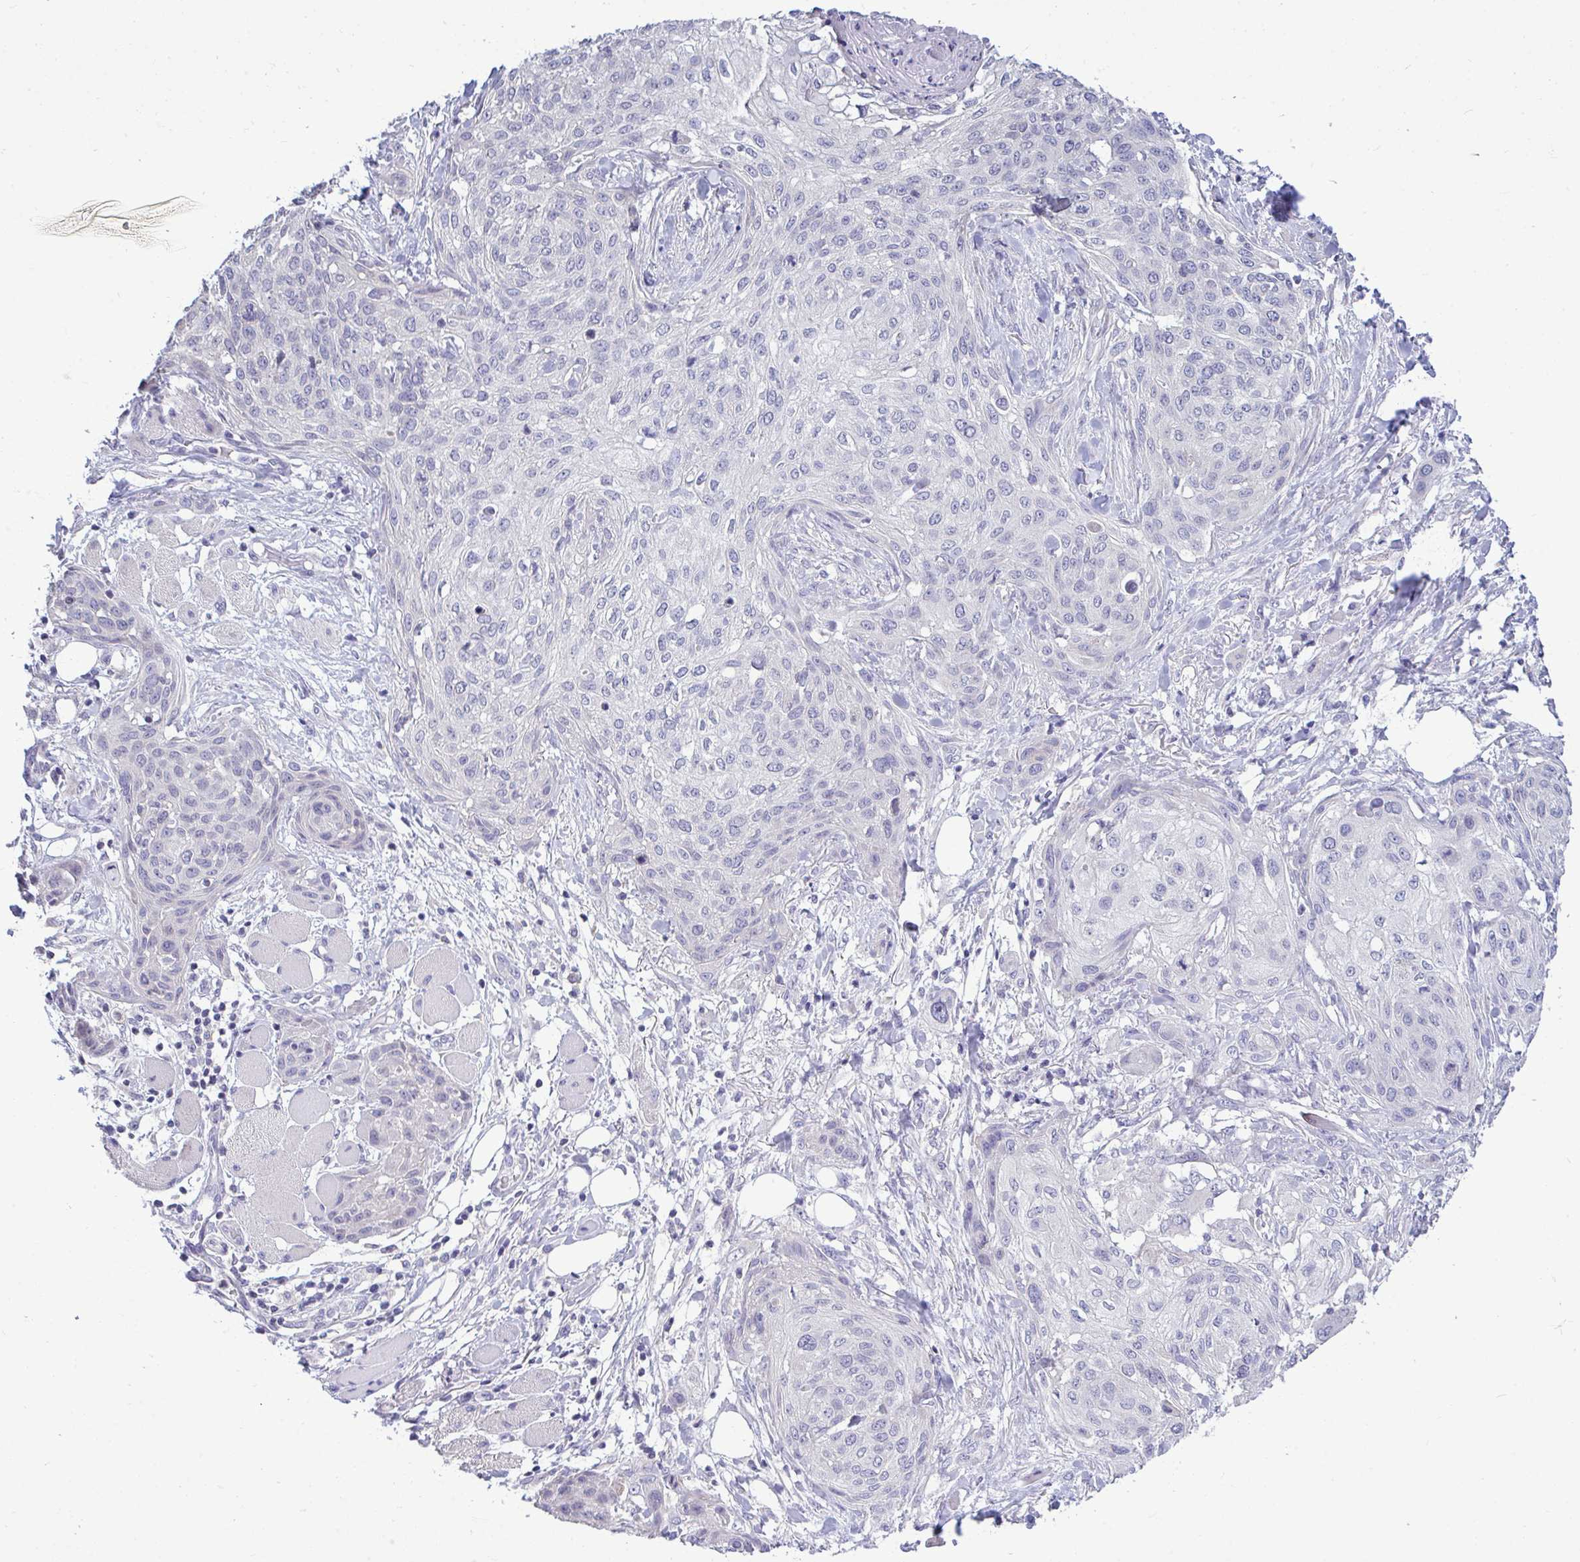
{"staining": {"intensity": "negative", "quantity": "none", "location": "none"}, "tissue": "skin cancer", "cell_type": "Tumor cells", "image_type": "cancer", "snomed": [{"axis": "morphology", "description": "Squamous cell carcinoma, NOS"}, {"axis": "topography", "description": "Skin"}], "caption": "Immunohistochemistry (IHC) micrograph of skin squamous cell carcinoma stained for a protein (brown), which reveals no staining in tumor cells.", "gene": "PIGK", "patient": {"sex": "female", "age": 87}}